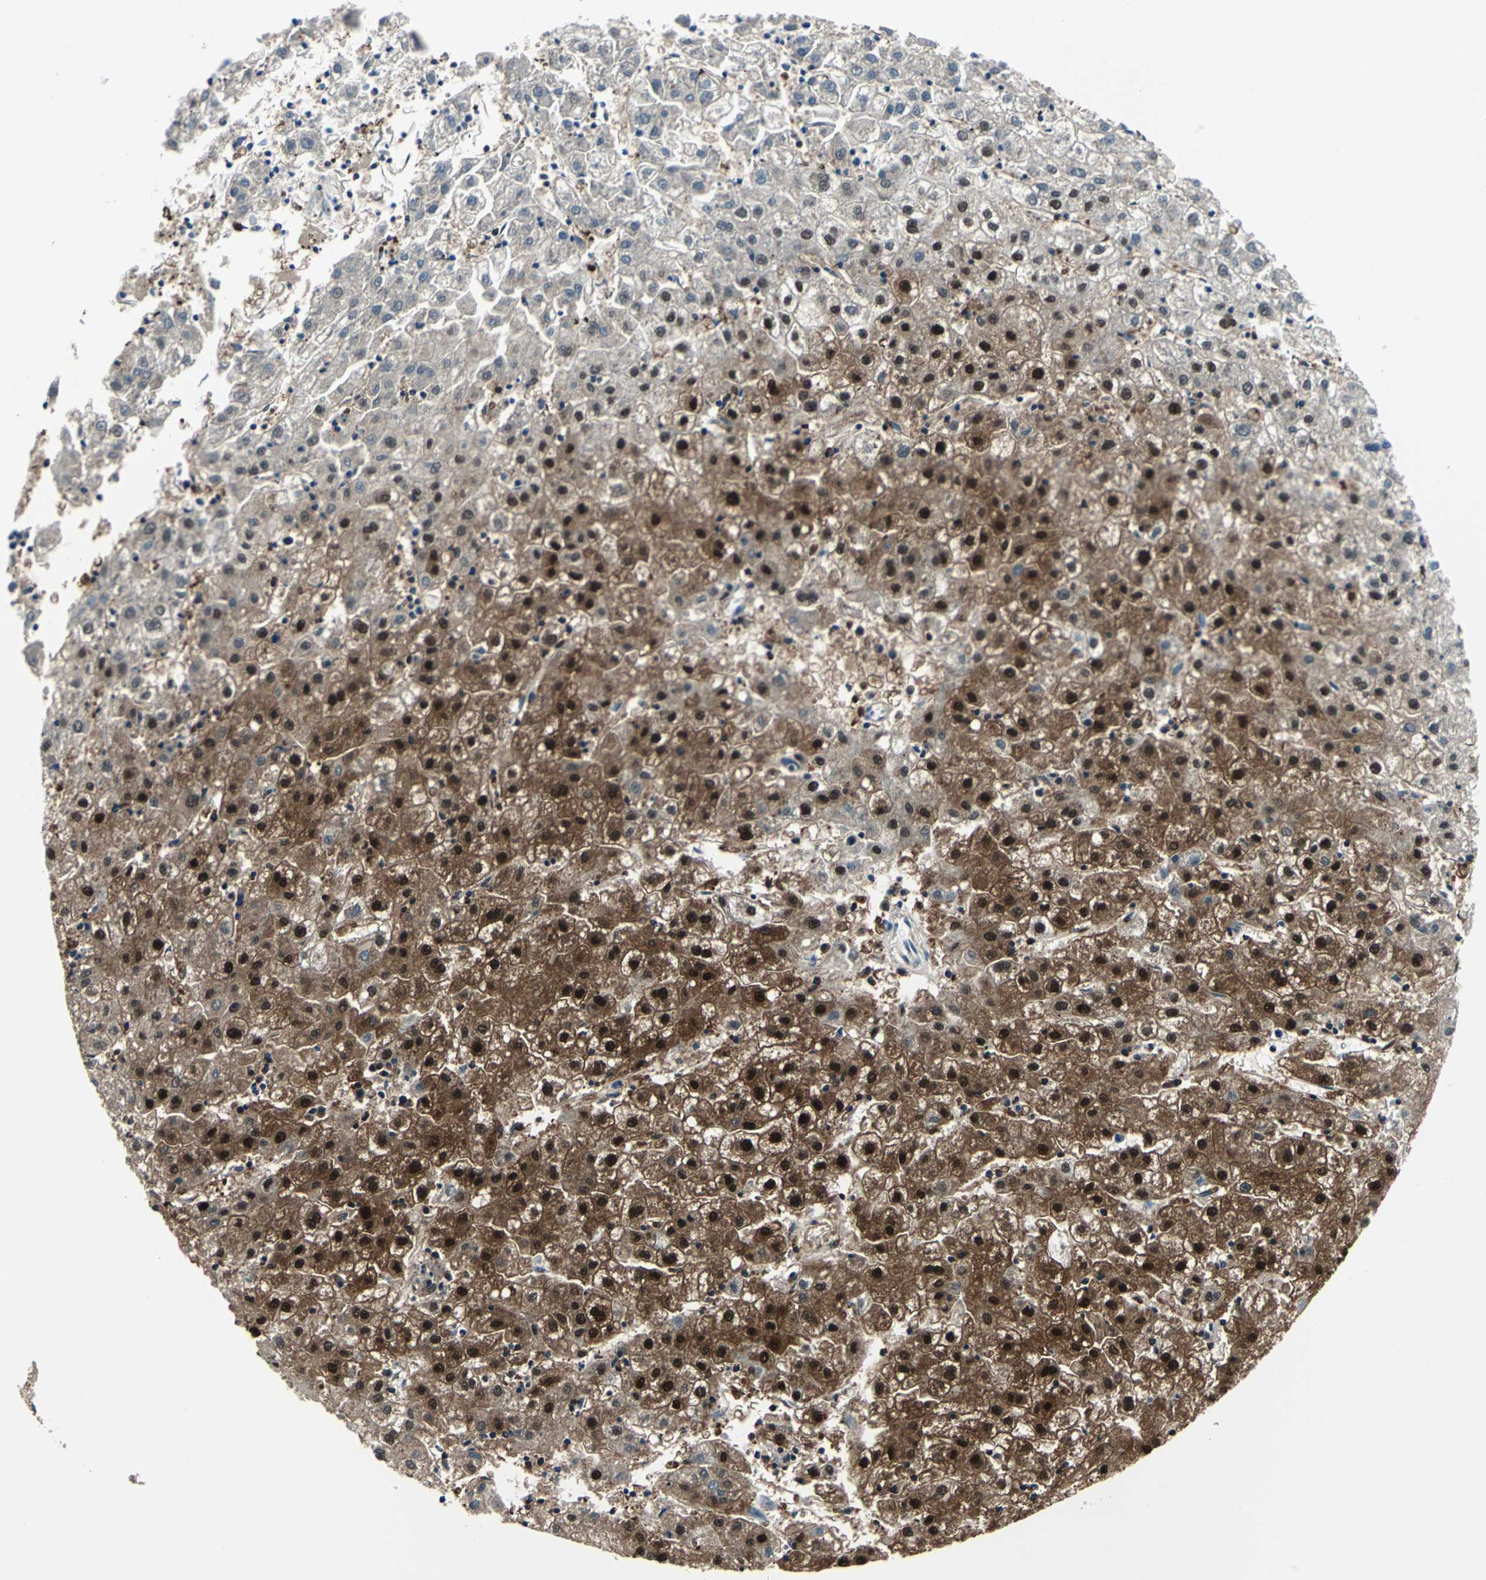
{"staining": {"intensity": "strong", "quantity": "25%-75%", "location": "cytoplasmic/membranous,nuclear"}, "tissue": "liver cancer", "cell_type": "Tumor cells", "image_type": "cancer", "snomed": [{"axis": "morphology", "description": "Carcinoma, Hepatocellular, NOS"}, {"axis": "topography", "description": "Liver"}], "caption": "Liver hepatocellular carcinoma stained with DAB (3,3'-diaminobenzidine) immunohistochemistry shows high levels of strong cytoplasmic/membranous and nuclear staining in approximately 25%-75% of tumor cells. (DAB IHC, brown staining for protein, blue staining for nuclei).", "gene": "PSME1", "patient": {"sex": "male", "age": 72}}